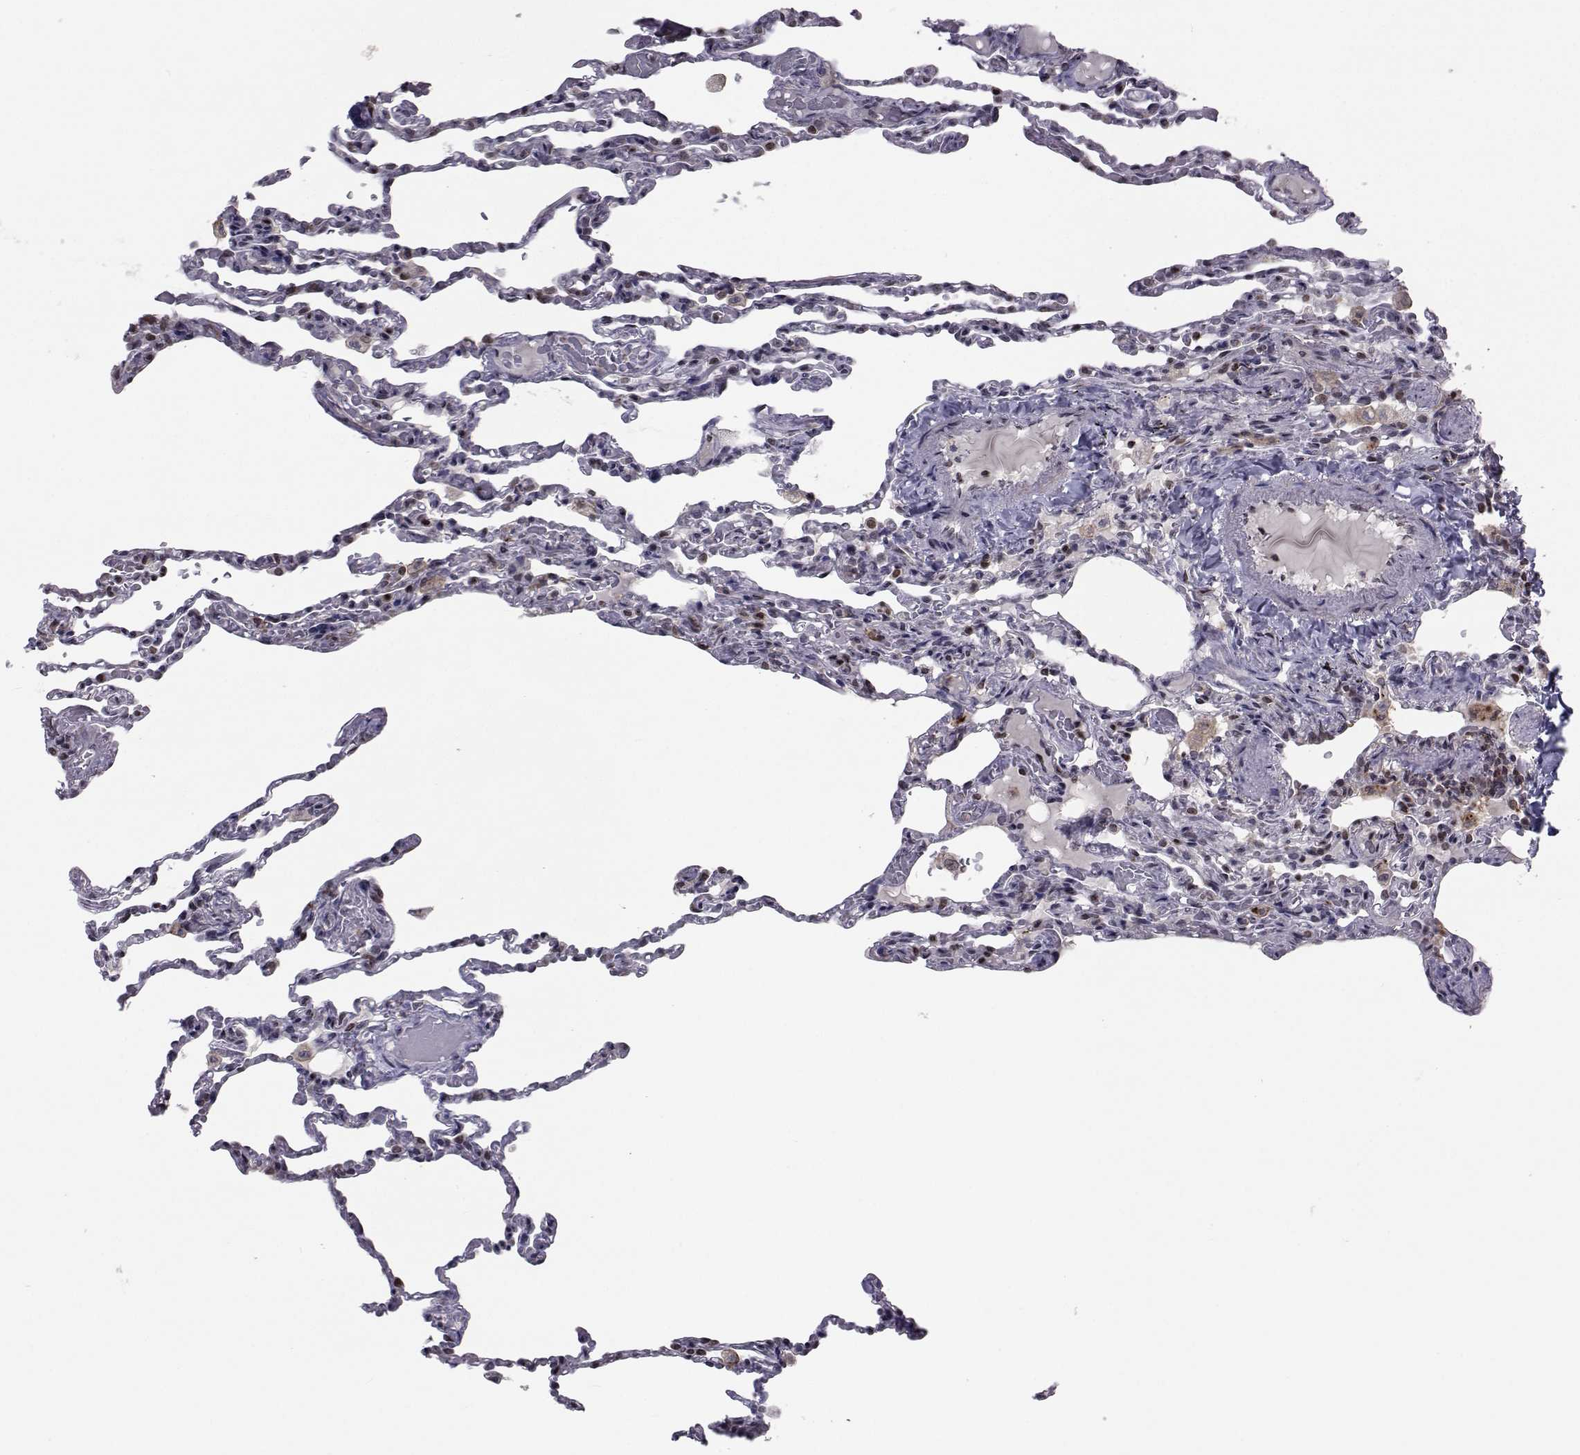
{"staining": {"intensity": "negative", "quantity": "none", "location": "none"}, "tissue": "lung", "cell_type": "Alveolar cells", "image_type": "normal", "snomed": [{"axis": "morphology", "description": "Normal tissue, NOS"}, {"axis": "topography", "description": "Lung"}], "caption": "Photomicrograph shows no significant protein expression in alveolar cells of benign lung.", "gene": "PCP4L1", "patient": {"sex": "female", "age": 43}}